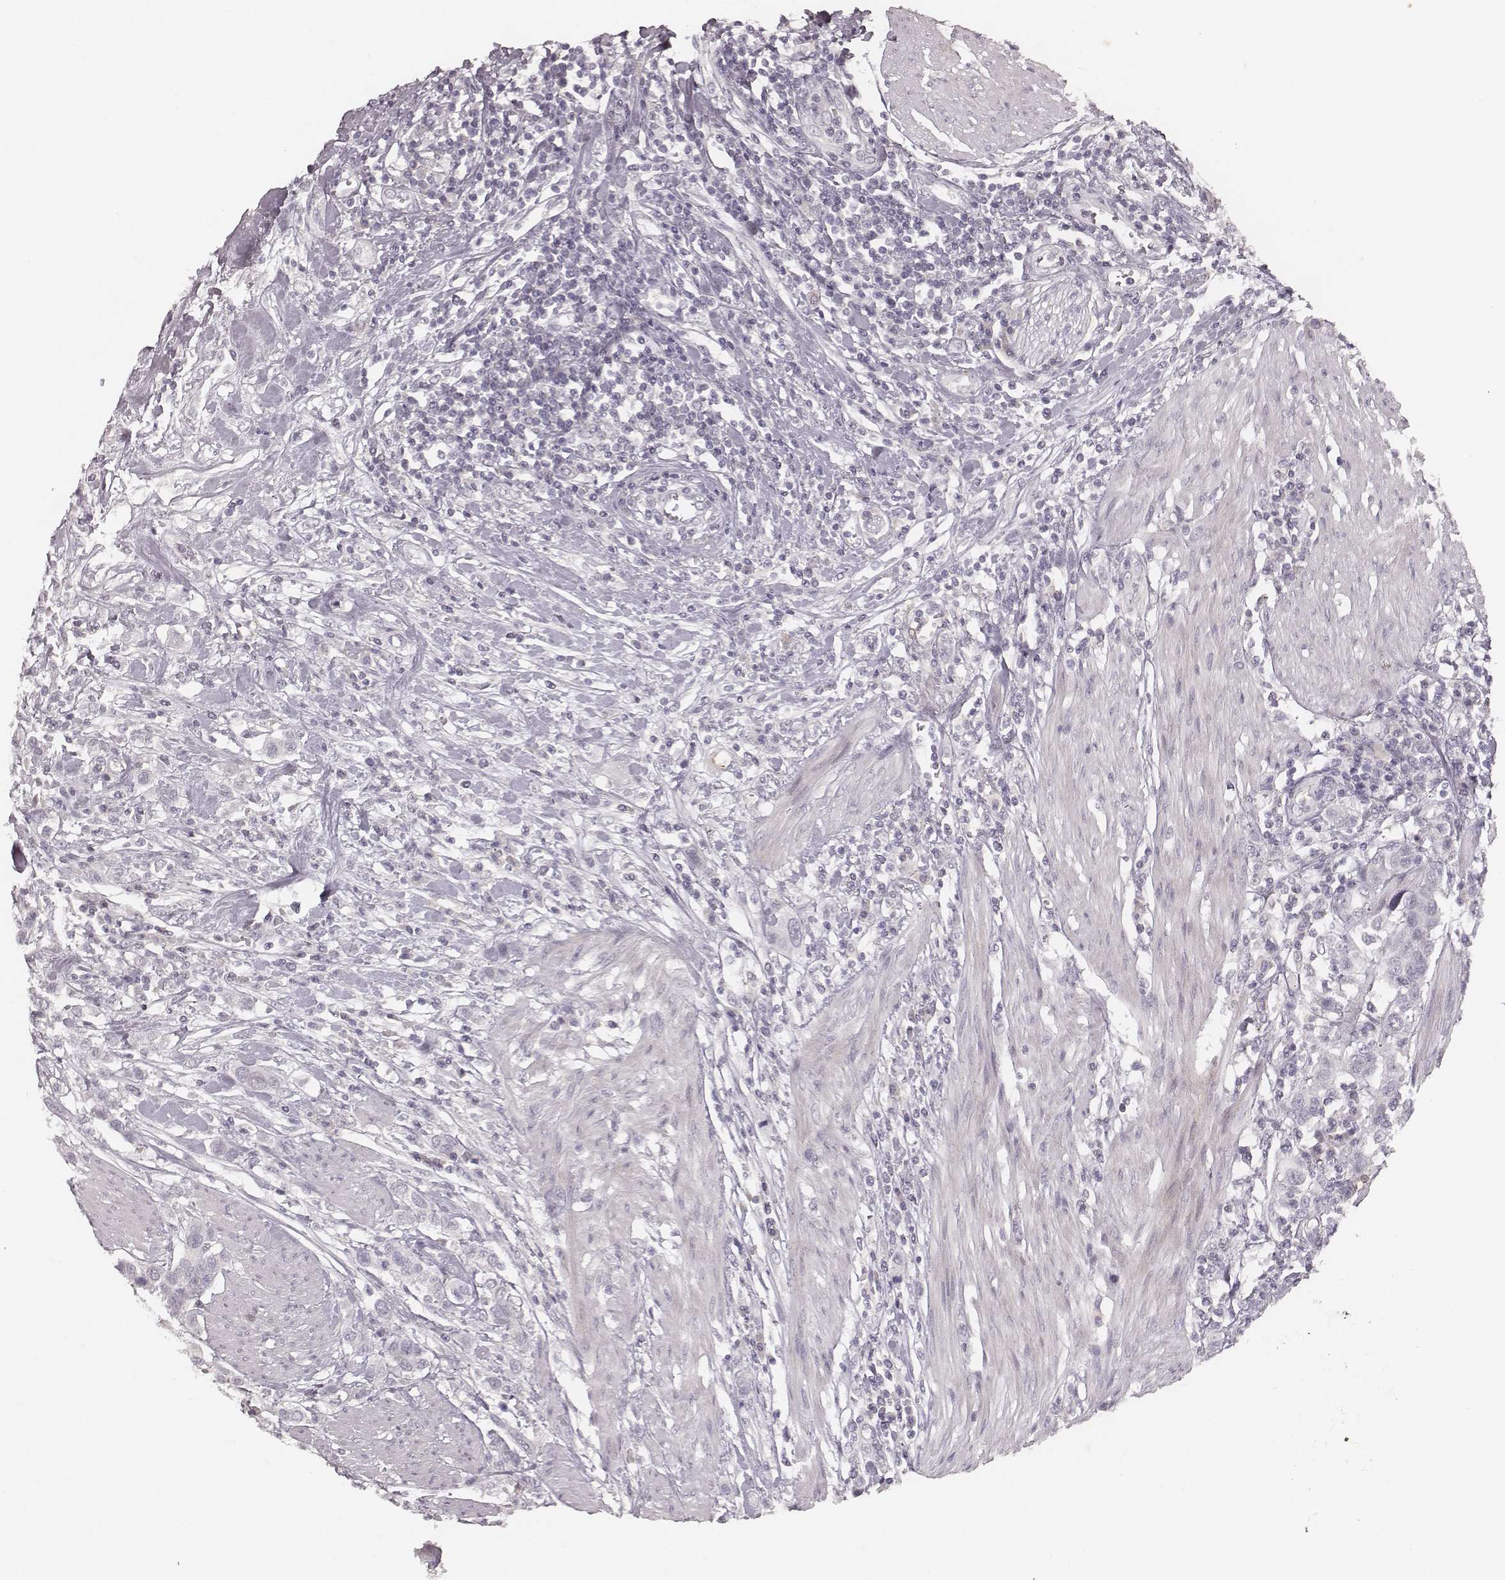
{"staining": {"intensity": "negative", "quantity": "none", "location": "none"}, "tissue": "urothelial cancer", "cell_type": "Tumor cells", "image_type": "cancer", "snomed": [{"axis": "morphology", "description": "Urothelial carcinoma, High grade"}, {"axis": "topography", "description": "Urinary bladder"}], "caption": "A photomicrograph of urothelial cancer stained for a protein demonstrates no brown staining in tumor cells. Brightfield microscopy of IHC stained with DAB (3,3'-diaminobenzidine) (brown) and hematoxylin (blue), captured at high magnification.", "gene": "MADCAM1", "patient": {"sex": "female", "age": 58}}